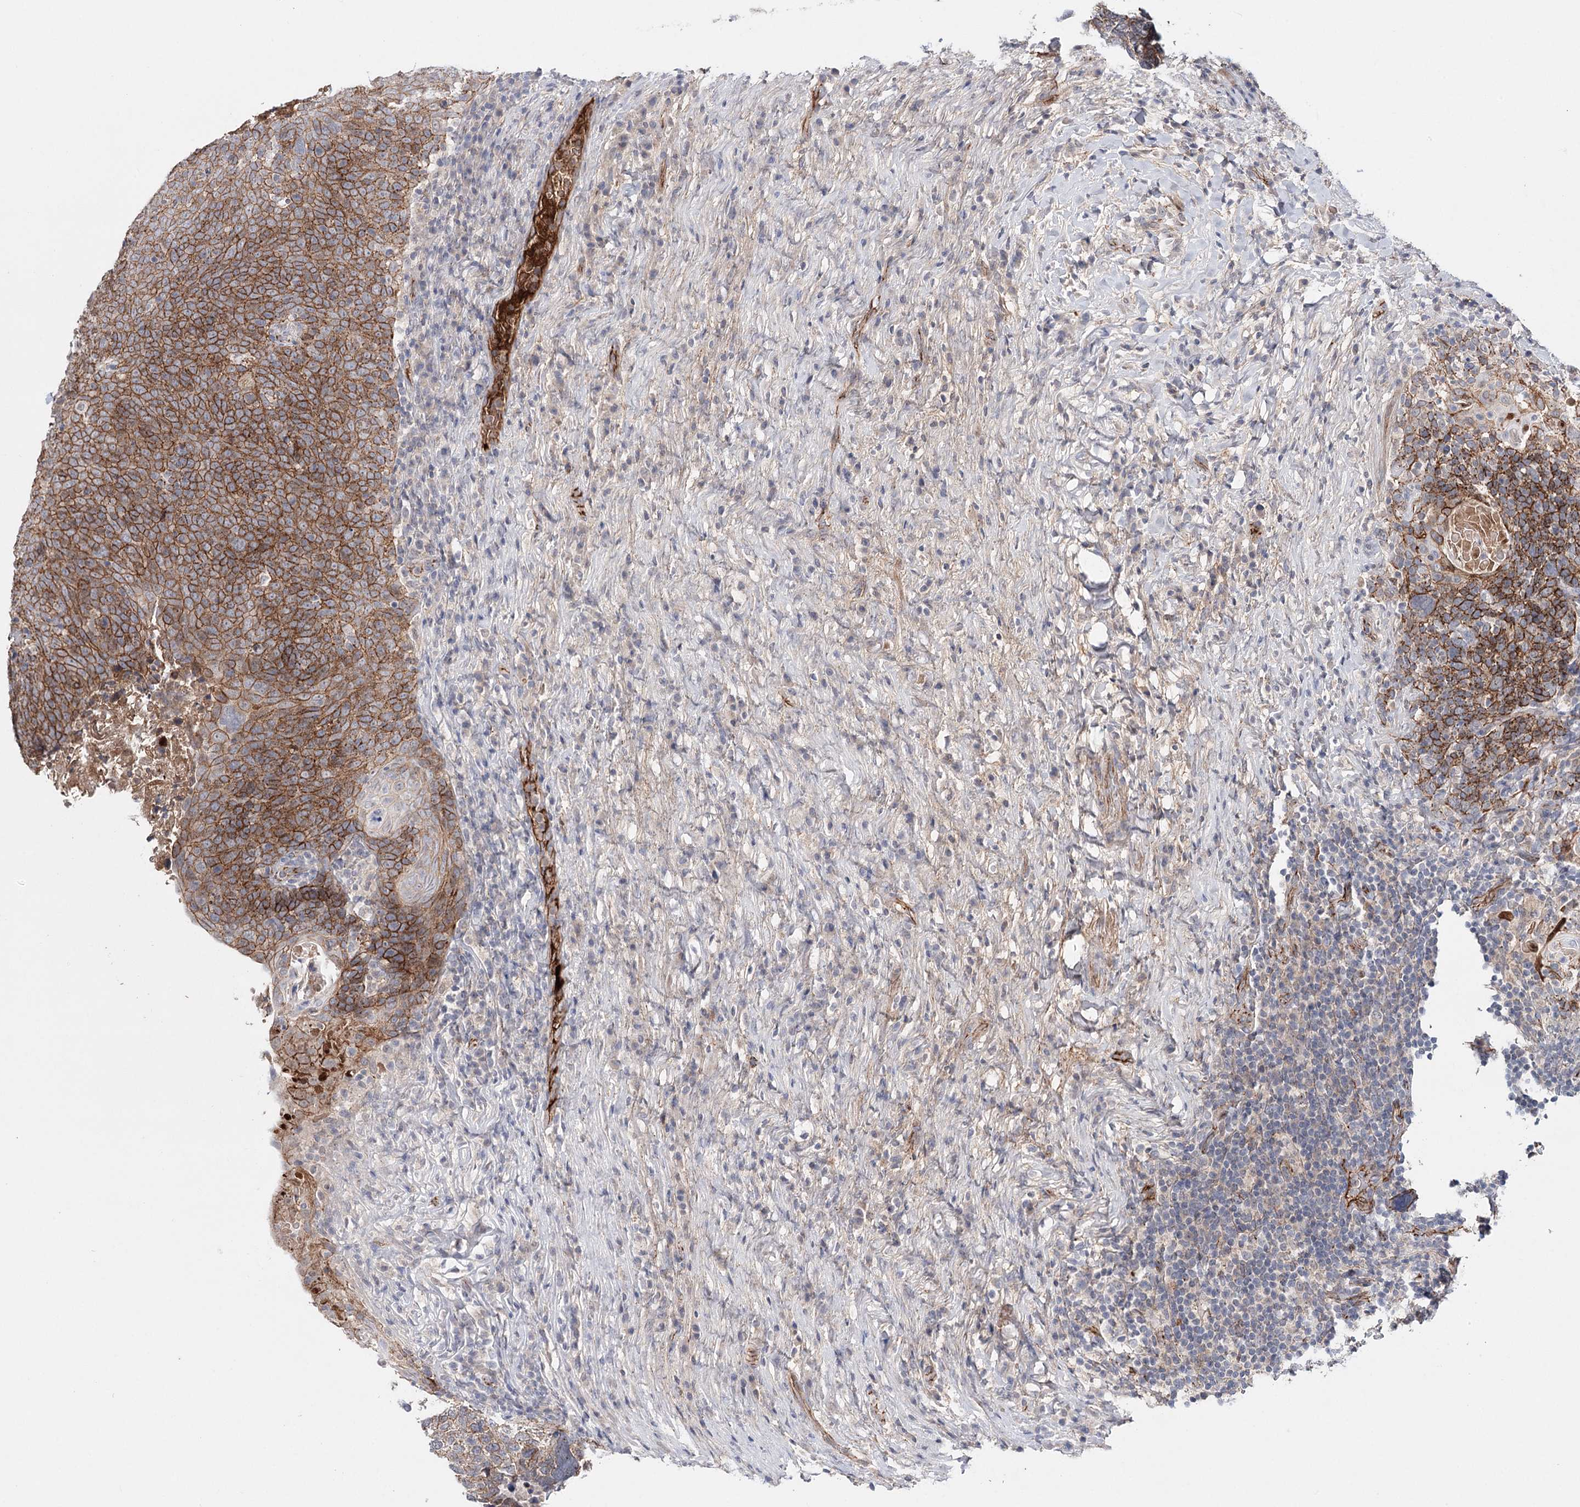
{"staining": {"intensity": "moderate", "quantity": ">75%", "location": "cytoplasmic/membranous"}, "tissue": "head and neck cancer", "cell_type": "Tumor cells", "image_type": "cancer", "snomed": [{"axis": "morphology", "description": "Squamous cell carcinoma, NOS"}, {"axis": "morphology", "description": "Squamous cell carcinoma, metastatic, NOS"}, {"axis": "topography", "description": "Lymph node"}, {"axis": "topography", "description": "Head-Neck"}], "caption": "Immunohistochemical staining of human head and neck squamous cell carcinoma exhibits medium levels of moderate cytoplasmic/membranous staining in approximately >75% of tumor cells. (DAB IHC, brown staining for protein, blue staining for nuclei).", "gene": "PKP4", "patient": {"sex": "male", "age": 62}}